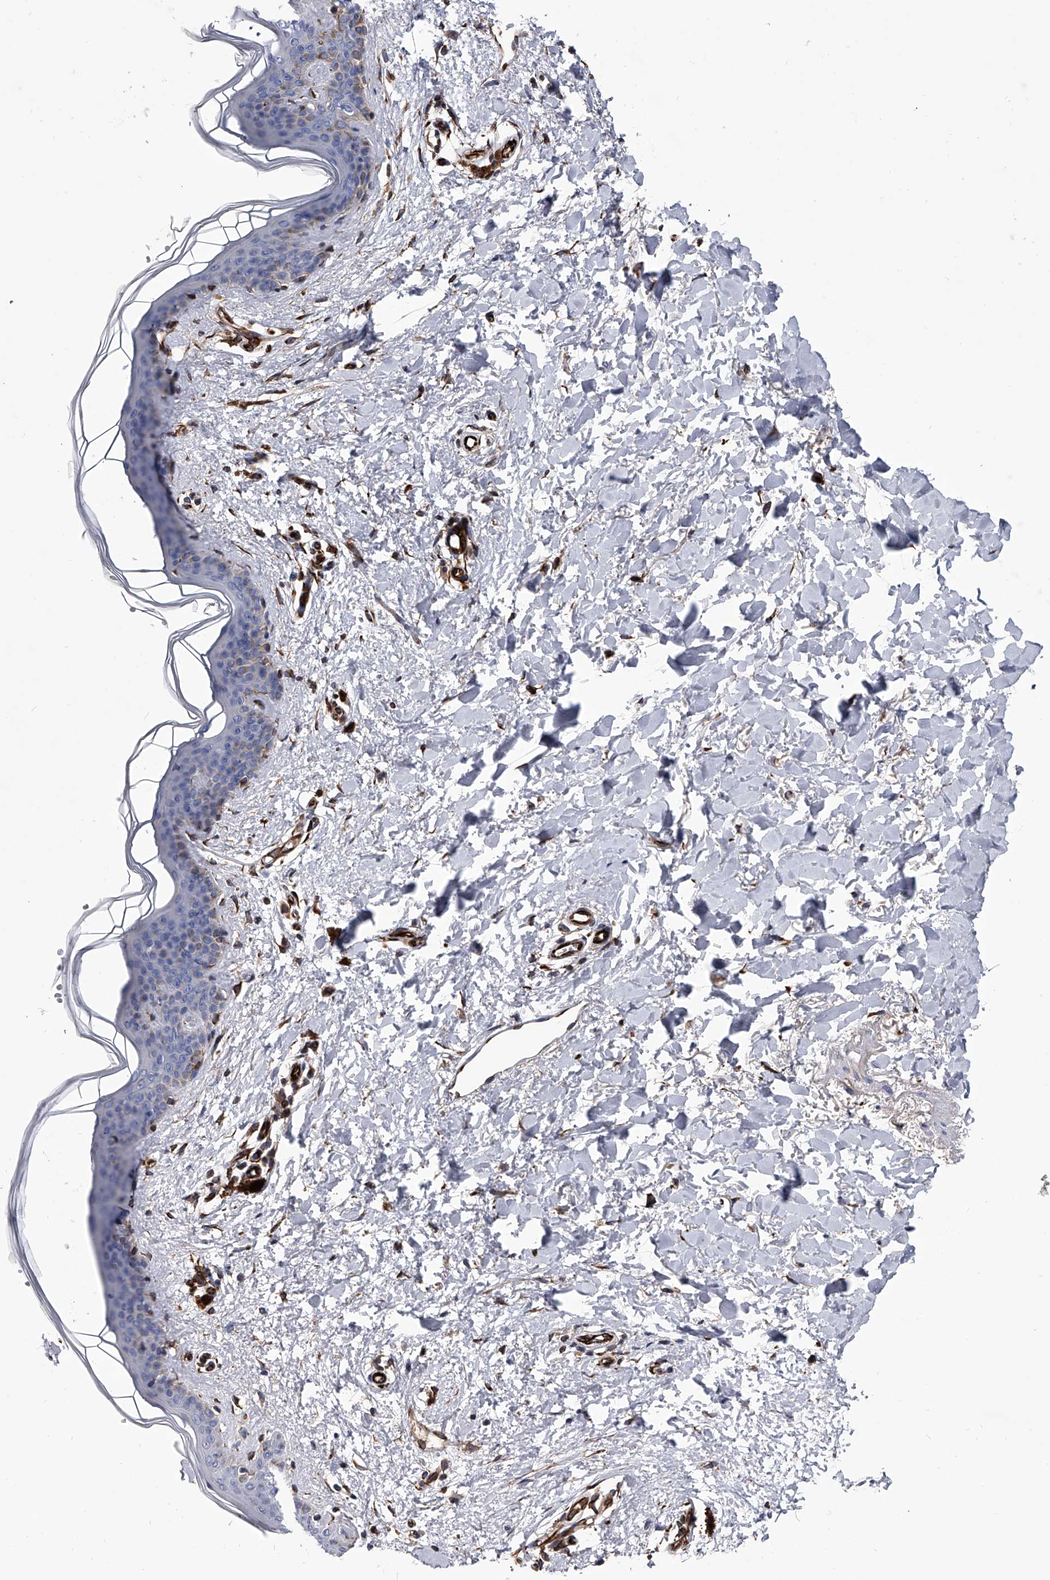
{"staining": {"intensity": "moderate", "quantity": ">75%", "location": "cytoplasmic/membranous"}, "tissue": "skin", "cell_type": "Fibroblasts", "image_type": "normal", "snomed": [{"axis": "morphology", "description": "Normal tissue, NOS"}, {"axis": "topography", "description": "Skin"}], "caption": "Skin stained for a protein (brown) reveals moderate cytoplasmic/membranous positive expression in approximately >75% of fibroblasts.", "gene": "EFCAB7", "patient": {"sex": "female", "age": 46}}